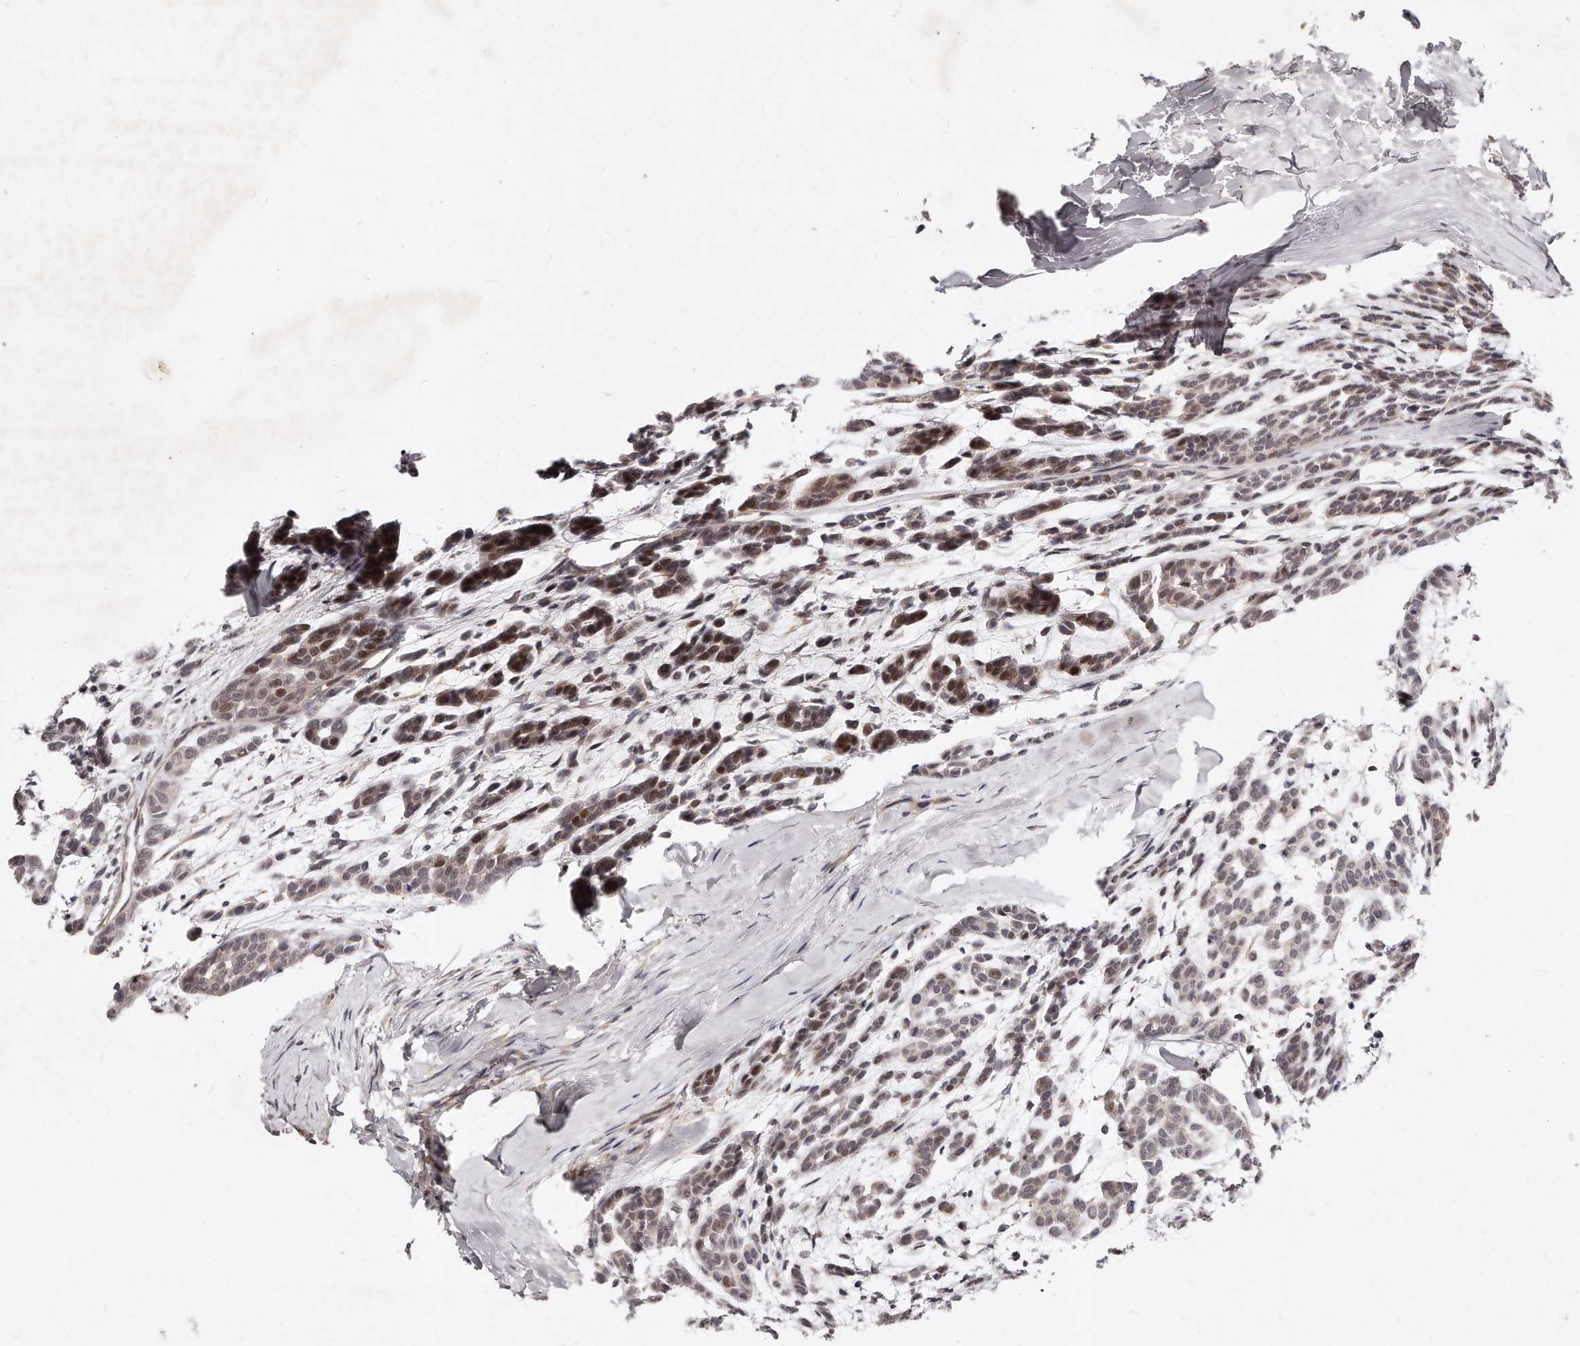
{"staining": {"intensity": "weak", "quantity": "25%-75%", "location": "nuclear"}, "tissue": "head and neck cancer", "cell_type": "Tumor cells", "image_type": "cancer", "snomed": [{"axis": "morphology", "description": "Adenocarcinoma, NOS"}, {"axis": "morphology", "description": "Adenoma, NOS"}, {"axis": "topography", "description": "Head-Neck"}], "caption": "This is a micrograph of immunohistochemistry staining of head and neck adenocarcinoma, which shows weak staining in the nuclear of tumor cells.", "gene": "CASZ1", "patient": {"sex": "female", "age": 55}}